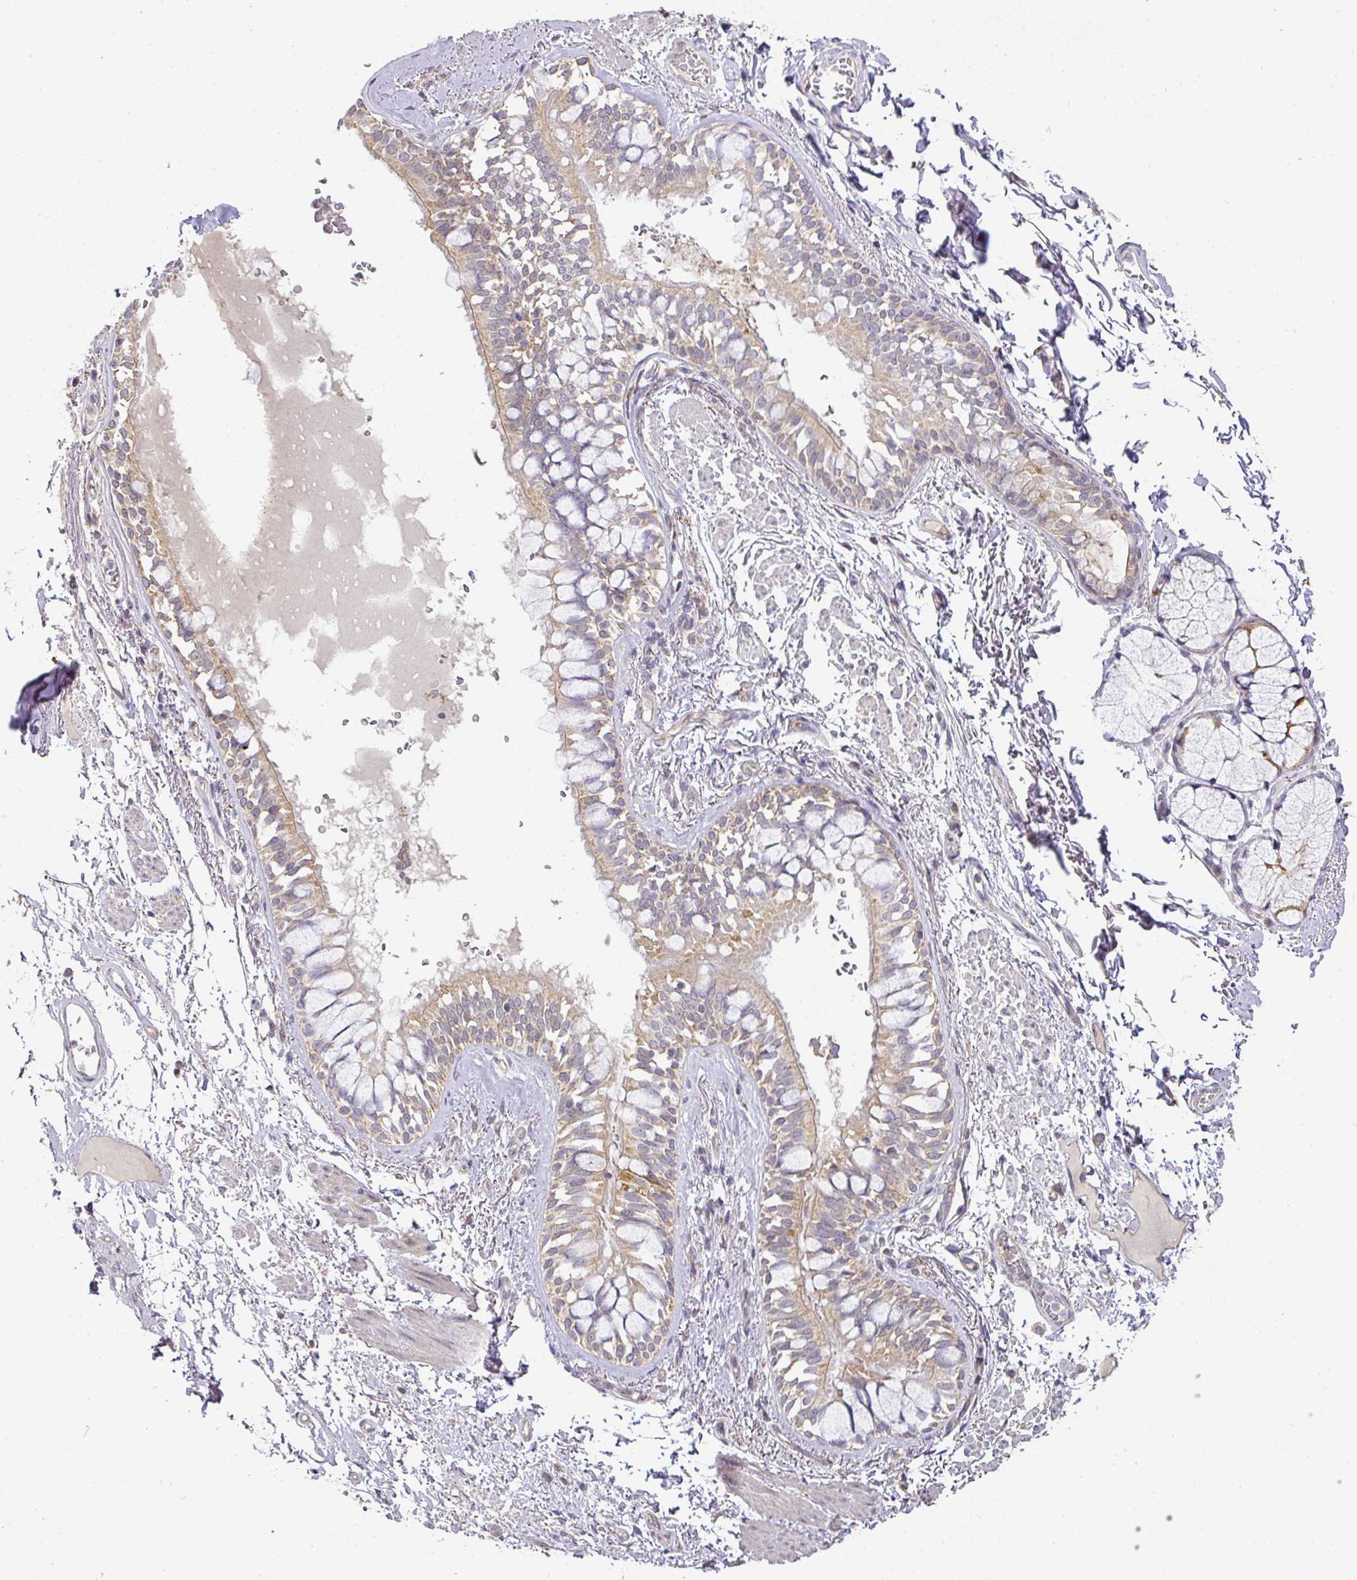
{"staining": {"intensity": "moderate", "quantity": "25%-75%", "location": "cytoplasmic/membranous"}, "tissue": "bronchus", "cell_type": "Respiratory epithelial cells", "image_type": "normal", "snomed": [{"axis": "morphology", "description": "Normal tissue, NOS"}, {"axis": "topography", "description": "Bronchus"}], "caption": "Bronchus was stained to show a protein in brown. There is medium levels of moderate cytoplasmic/membranous expression in about 25%-75% of respiratory epithelial cells. Ihc stains the protein of interest in brown and the nuclei are stained blue.", "gene": "MYOM2", "patient": {"sex": "male", "age": 70}}